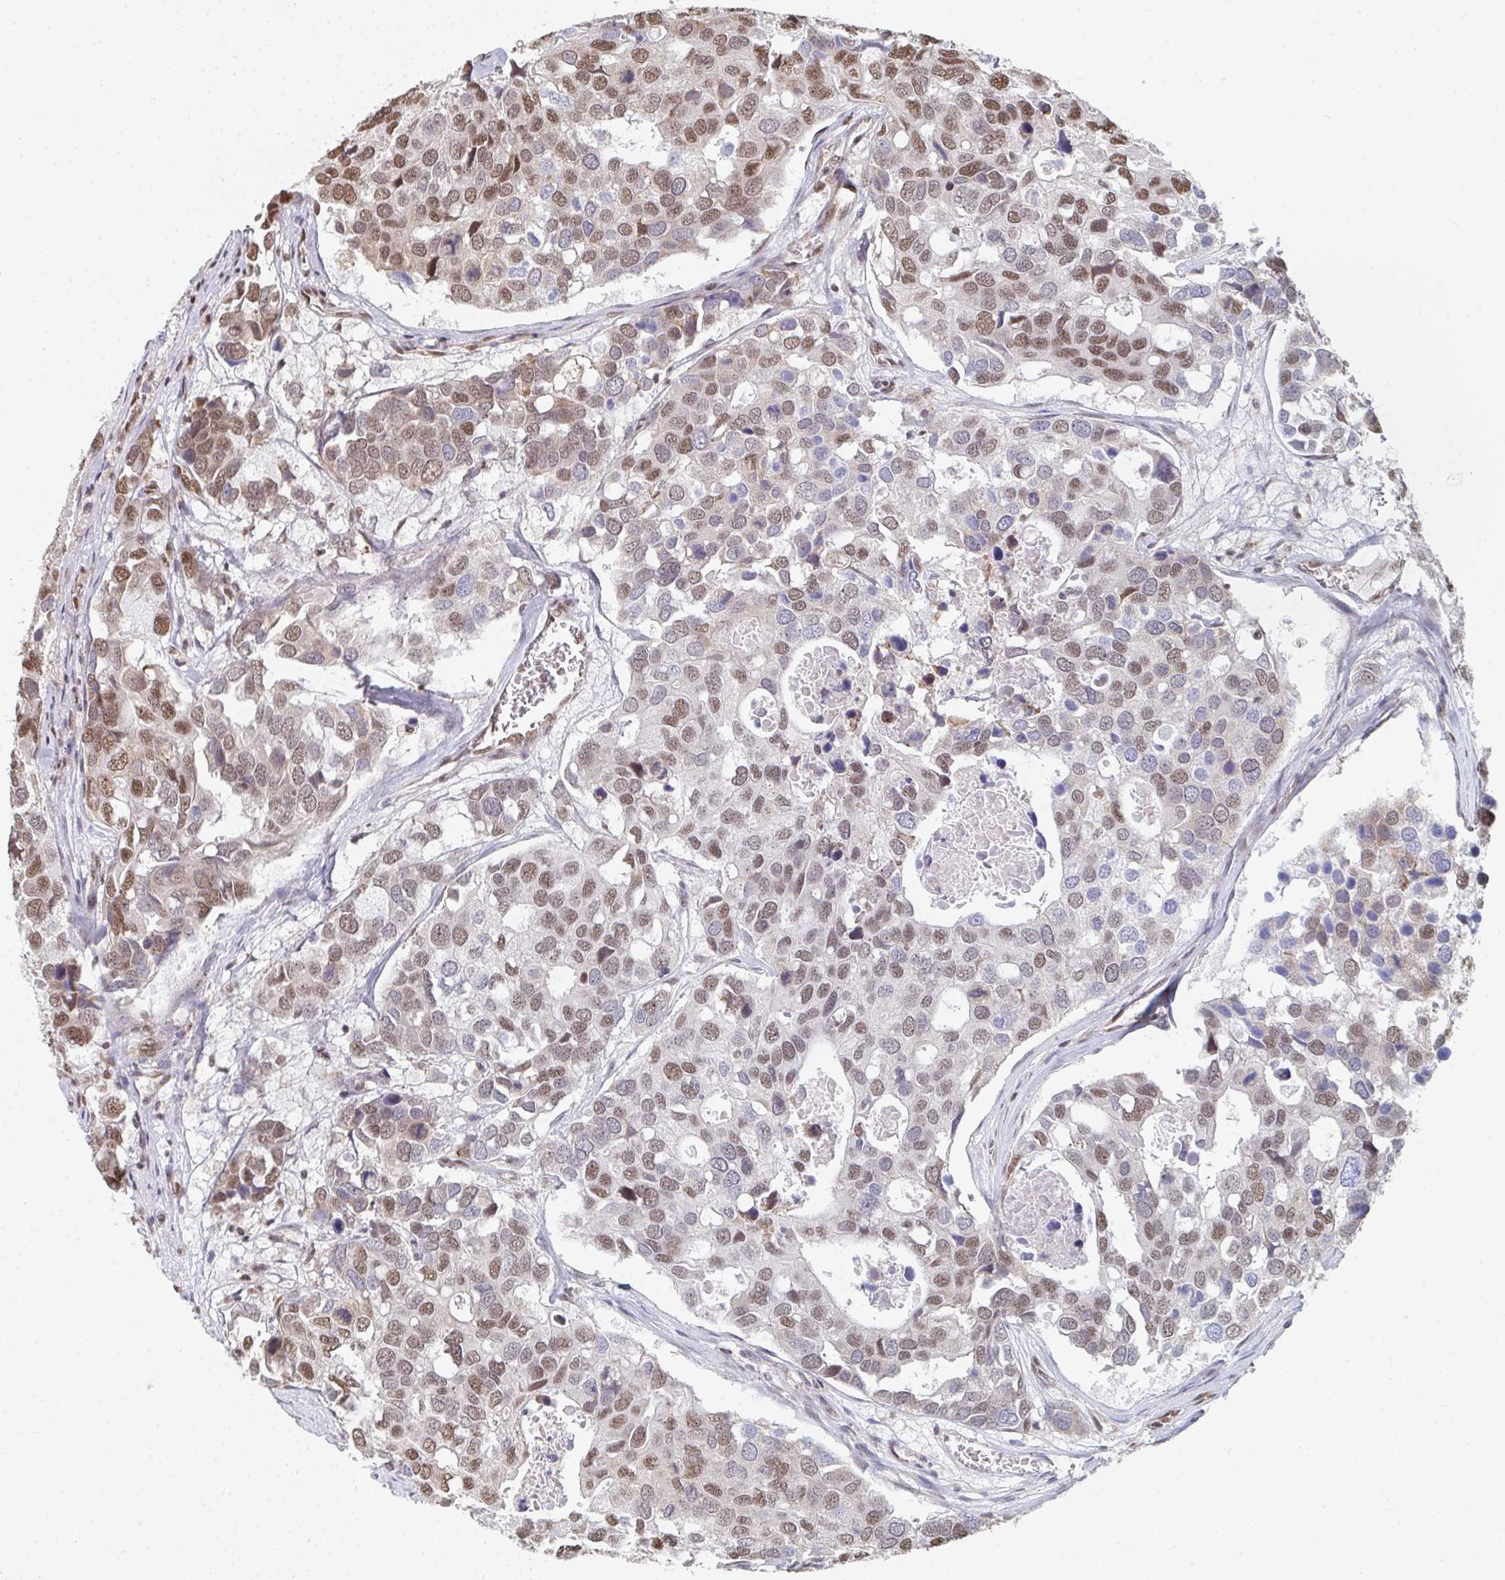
{"staining": {"intensity": "moderate", "quantity": ">75%", "location": "nuclear"}, "tissue": "breast cancer", "cell_type": "Tumor cells", "image_type": "cancer", "snomed": [{"axis": "morphology", "description": "Duct carcinoma"}, {"axis": "topography", "description": "Breast"}], "caption": "A micrograph showing moderate nuclear positivity in about >75% of tumor cells in breast invasive ductal carcinoma, as visualized by brown immunohistochemical staining.", "gene": "MBNL1", "patient": {"sex": "female", "age": 83}}